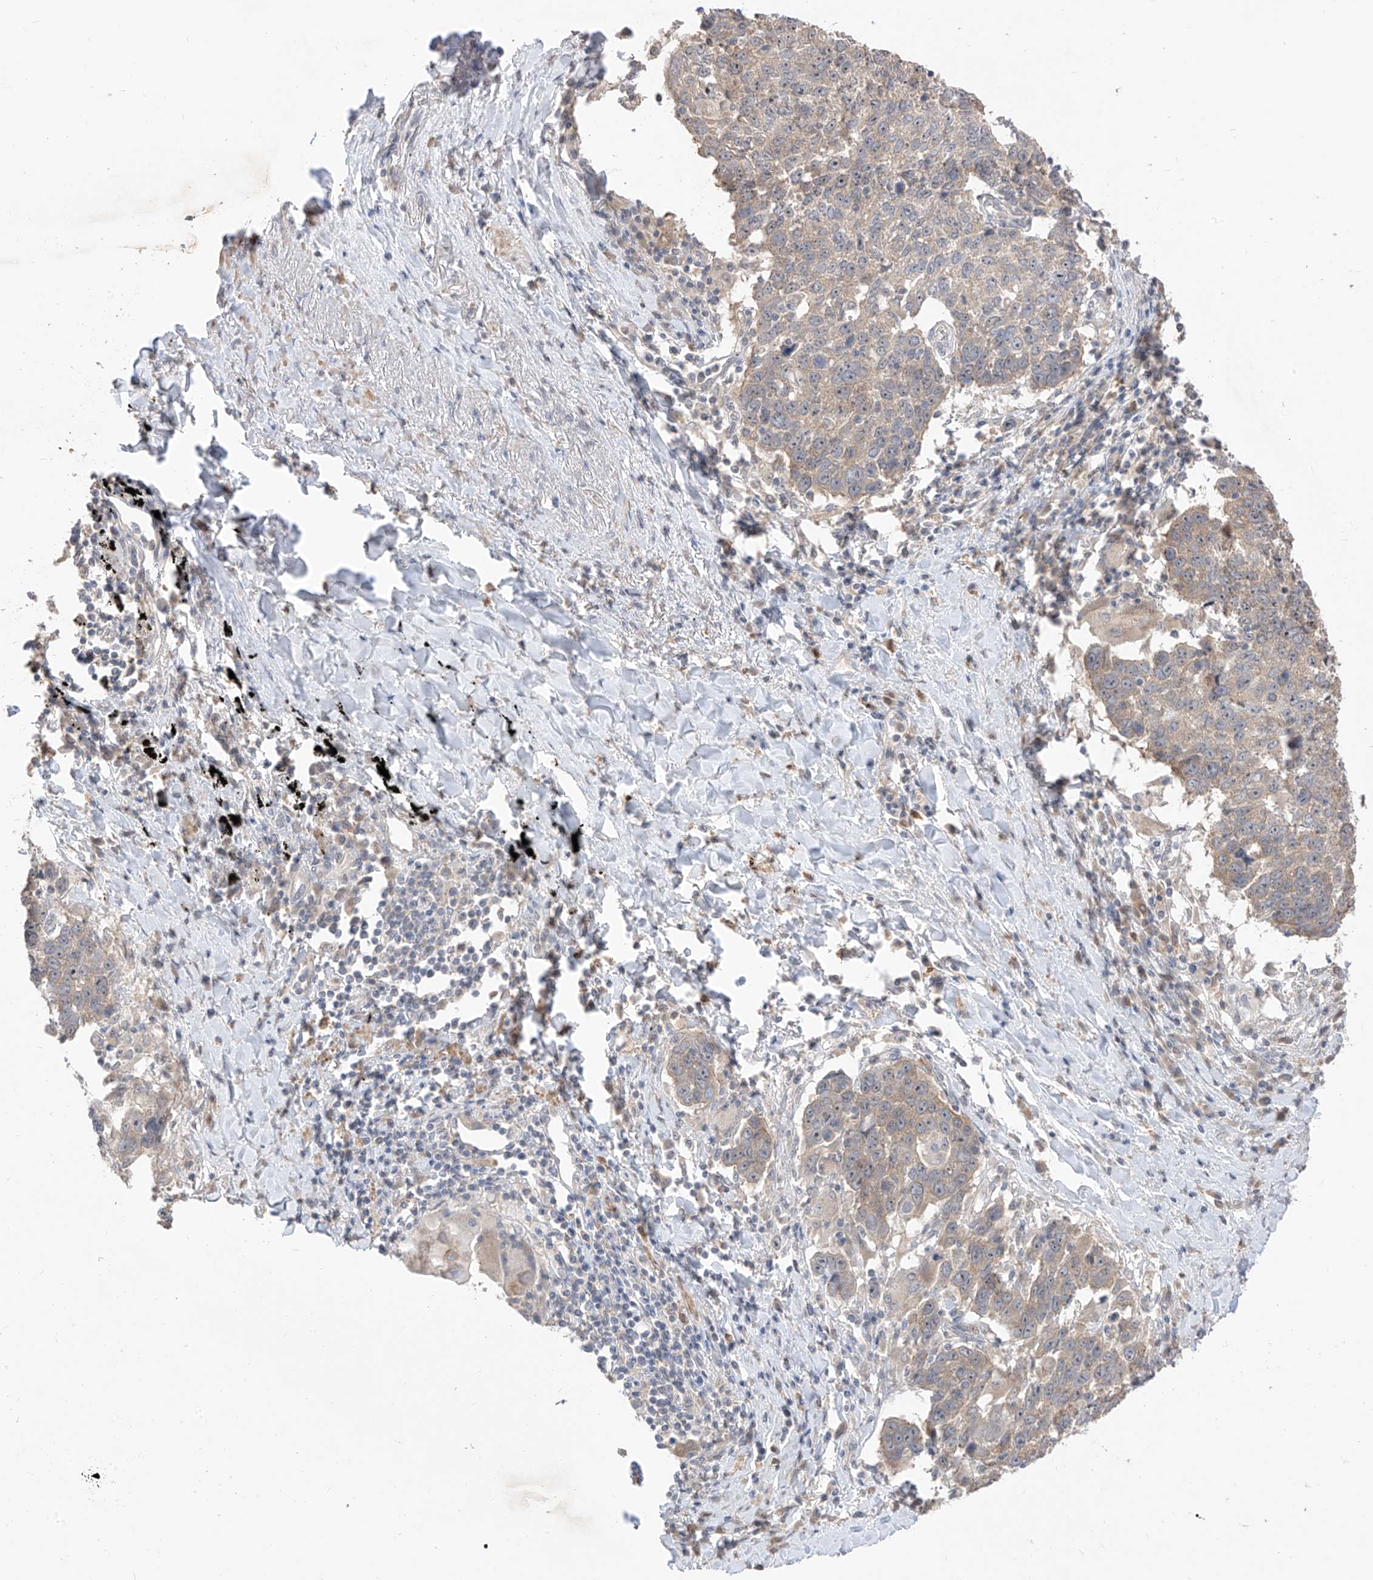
{"staining": {"intensity": "weak", "quantity": "<25%", "location": "cytoplasmic/membranous"}, "tissue": "lung cancer", "cell_type": "Tumor cells", "image_type": "cancer", "snomed": [{"axis": "morphology", "description": "Squamous cell carcinoma, NOS"}, {"axis": "topography", "description": "Lung"}], "caption": "Human lung squamous cell carcinoma stained for a protein using immunohistochemistry (IHC) reveals no expression in tumor cells.", "gene": "LATS1", "patient": {"sex": "male", "age": 66}}